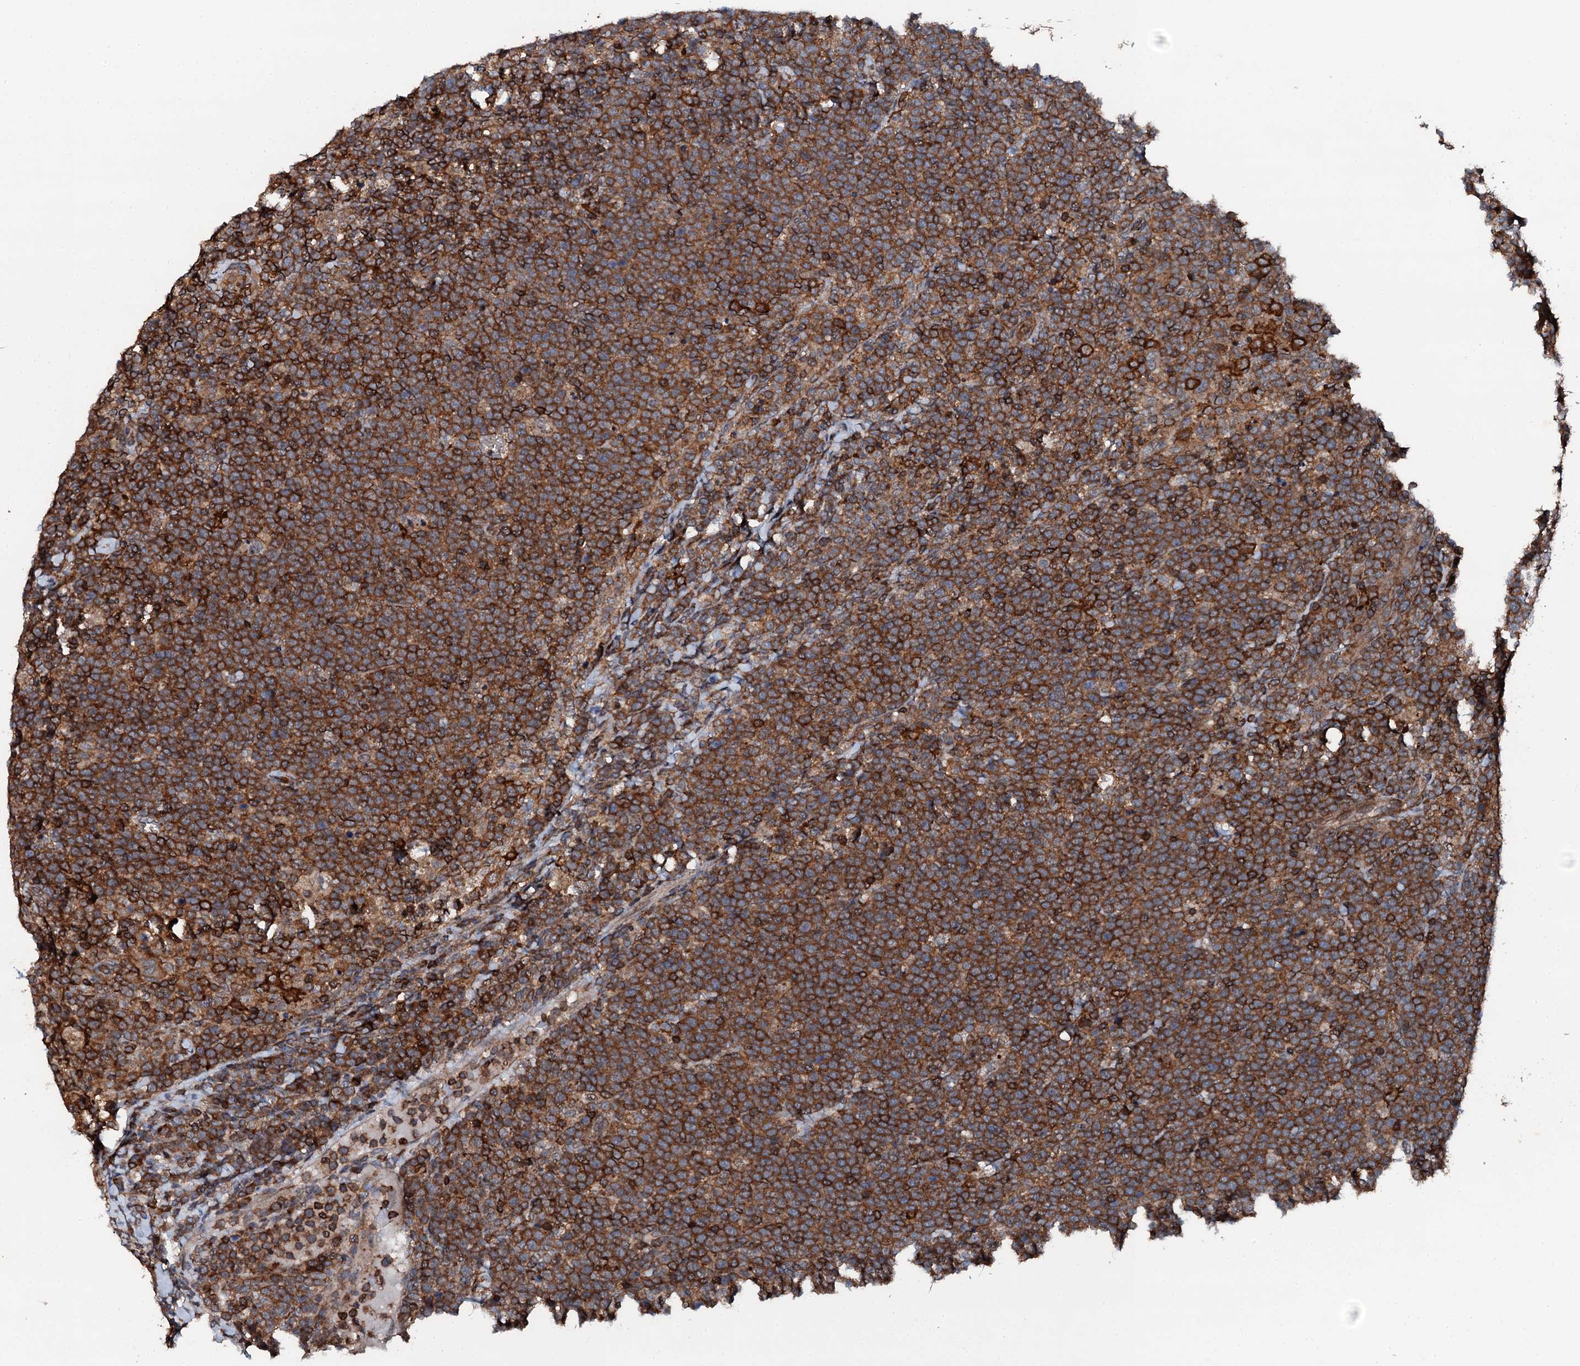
{"staining": {"intensity": "strong", "quantity": ">75%", "location": "cytoplasmic/membranous"}, "tissue": "lymphoma", "cell_type": "Tumor cells", "image_type": "cancer", "snomed": [{"axis": "morphology", "description": "Malignant lymphoma, non-Hodgkin's type, High grade"}, {"axis": "topography", "description": "Lymph node"}], "caption": "Strong cytoplasmic/membranous protein staining is seen in about >75% of tumor cells in malignant lymphoma, non-Hodgkin's type (high-grade). (brown staining indicates protein expression, while blue staining denotes nuclei).", "gene": "EDC4", "patient": {"sex": "male", "age": 61}}